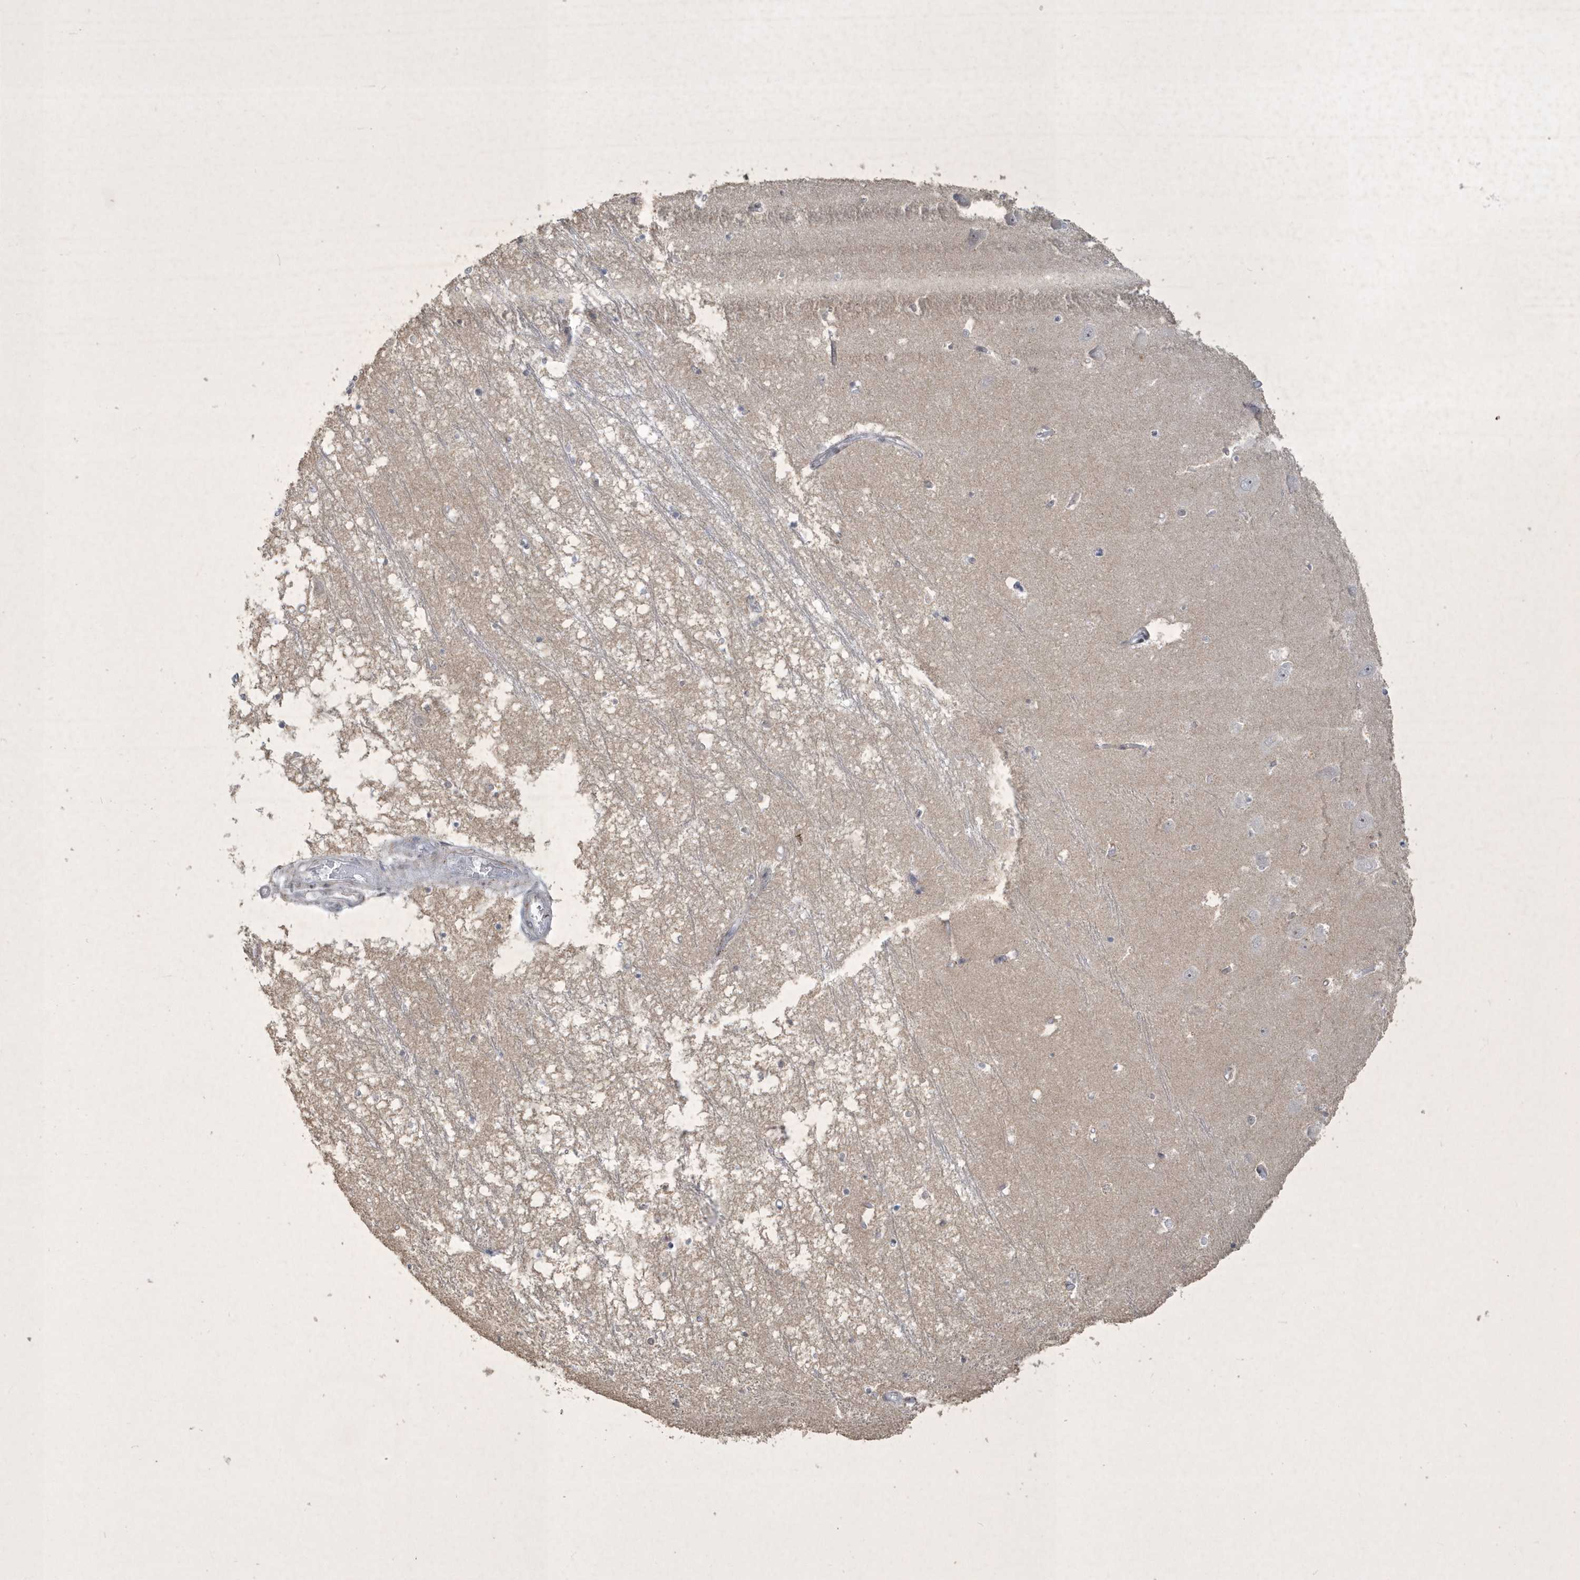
{"staining": {"intensity": "negative", "quantity": "none", "location": "none"}, "tissue": "hippocampus", "cell_type": "Glial cells", "image_type": "normal", "snomed": [{"axis": "morphology", "description": "Normal tissue, NOS"}, {"axis": "topography", "description": "Hippocampus"}], "caption": "IHC image of normal hippocampus: human hippocampus stained with DAB shows no significant protein expression in glial cells.", "gene": "ZBTB9", "patient": {"sex": "male", "age": 70}}